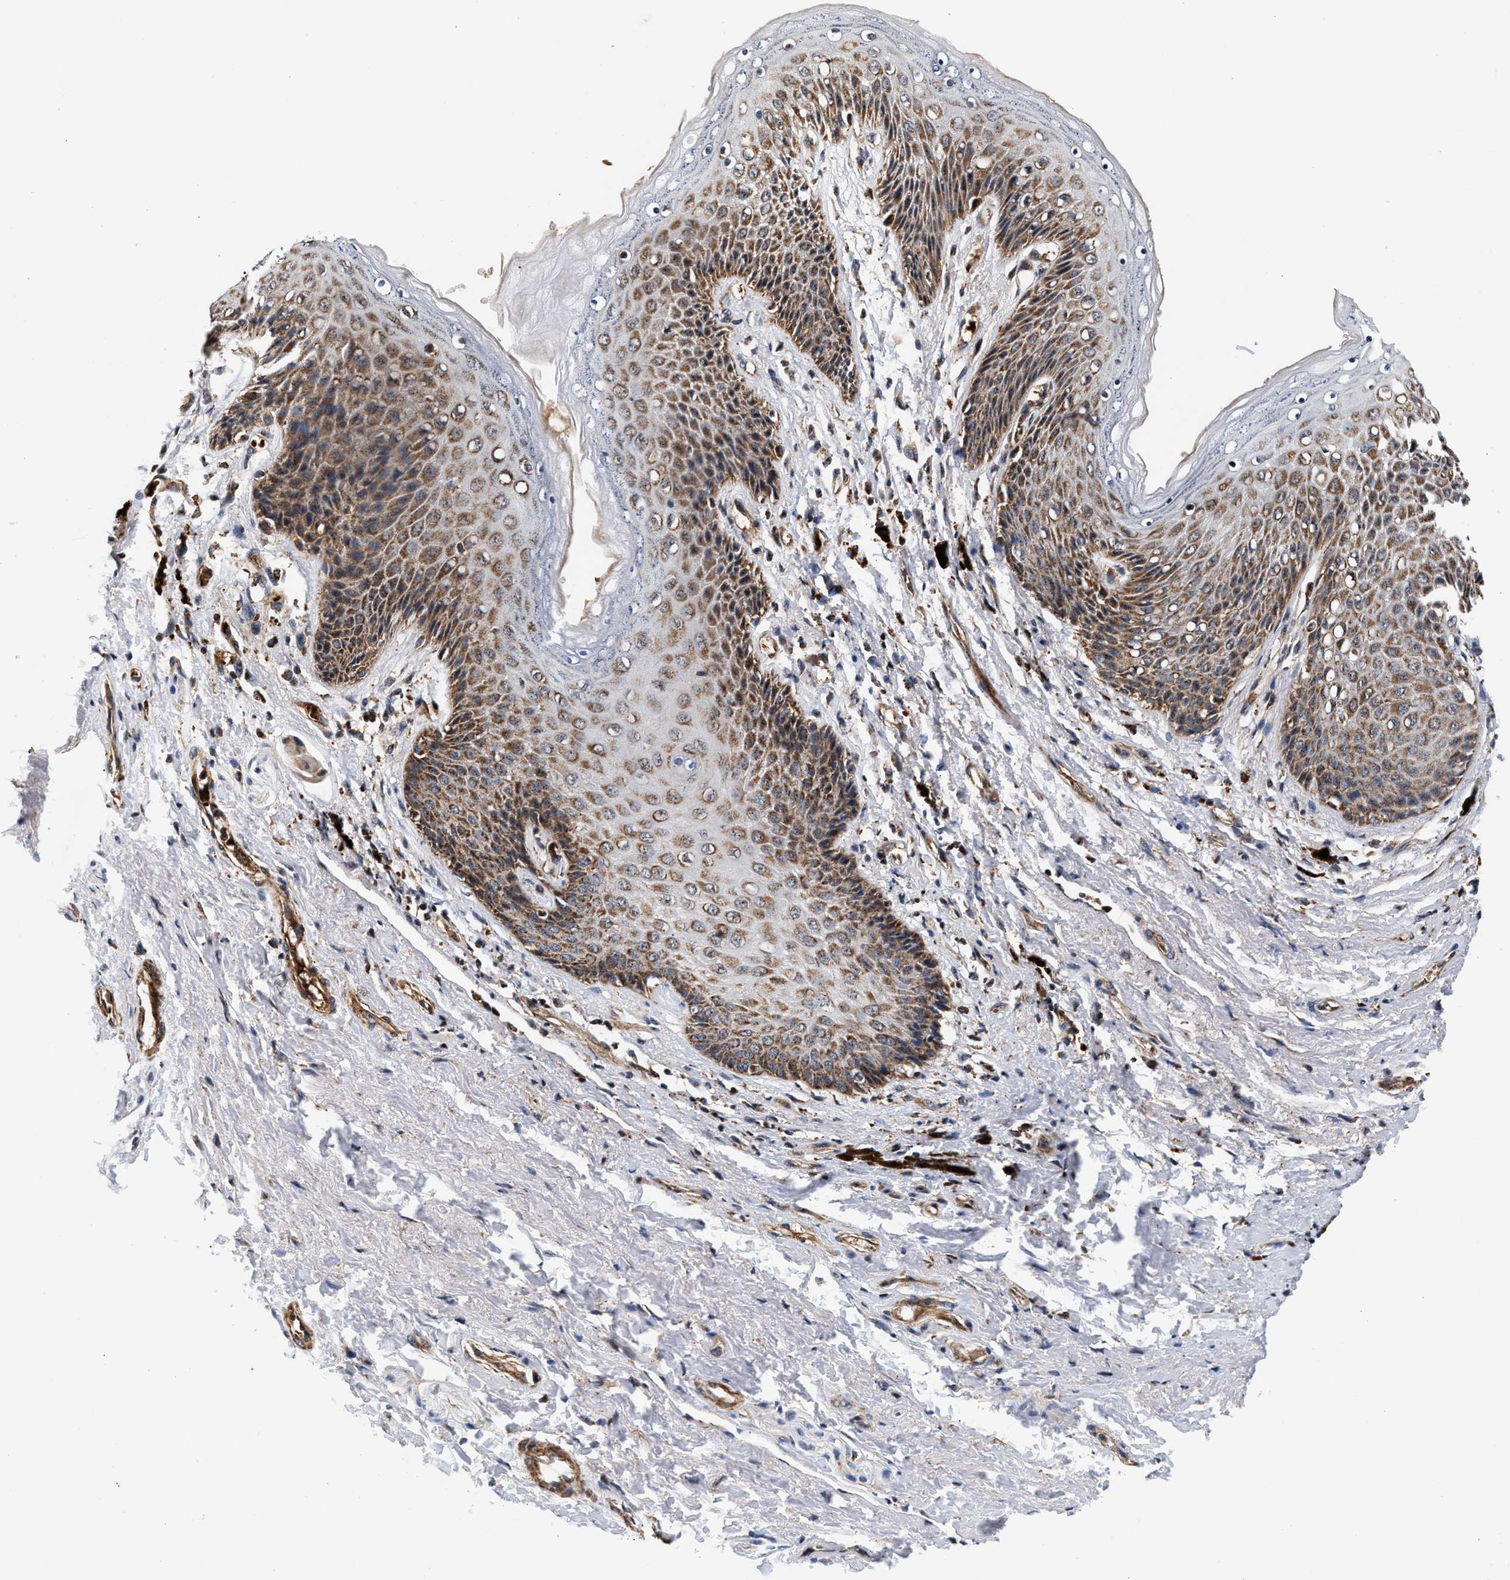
{"staining": {"intensity": "moderate", "quantity": ">75%", "location": "cytoplasmic/membranous"}, "tissue": "skin", "cell_type": "Epidermal cells", "image_type": "normal", "snomed": [{"axis": "morphology", "description": "Normal tissue, NOS"}, {"axis": "topography", "description": "Anal"}], "caption": "Immunohistochemistry (DAB) staining of normal human skin demonstrates moderate cytoplasmic/membranous protein positivity in approximately >75% of epidermal cells. (DAB IHC with brightfield microscopy, high magnification).", "gene": "SGK1", "patient": {"sex": "female", "age": 46}}